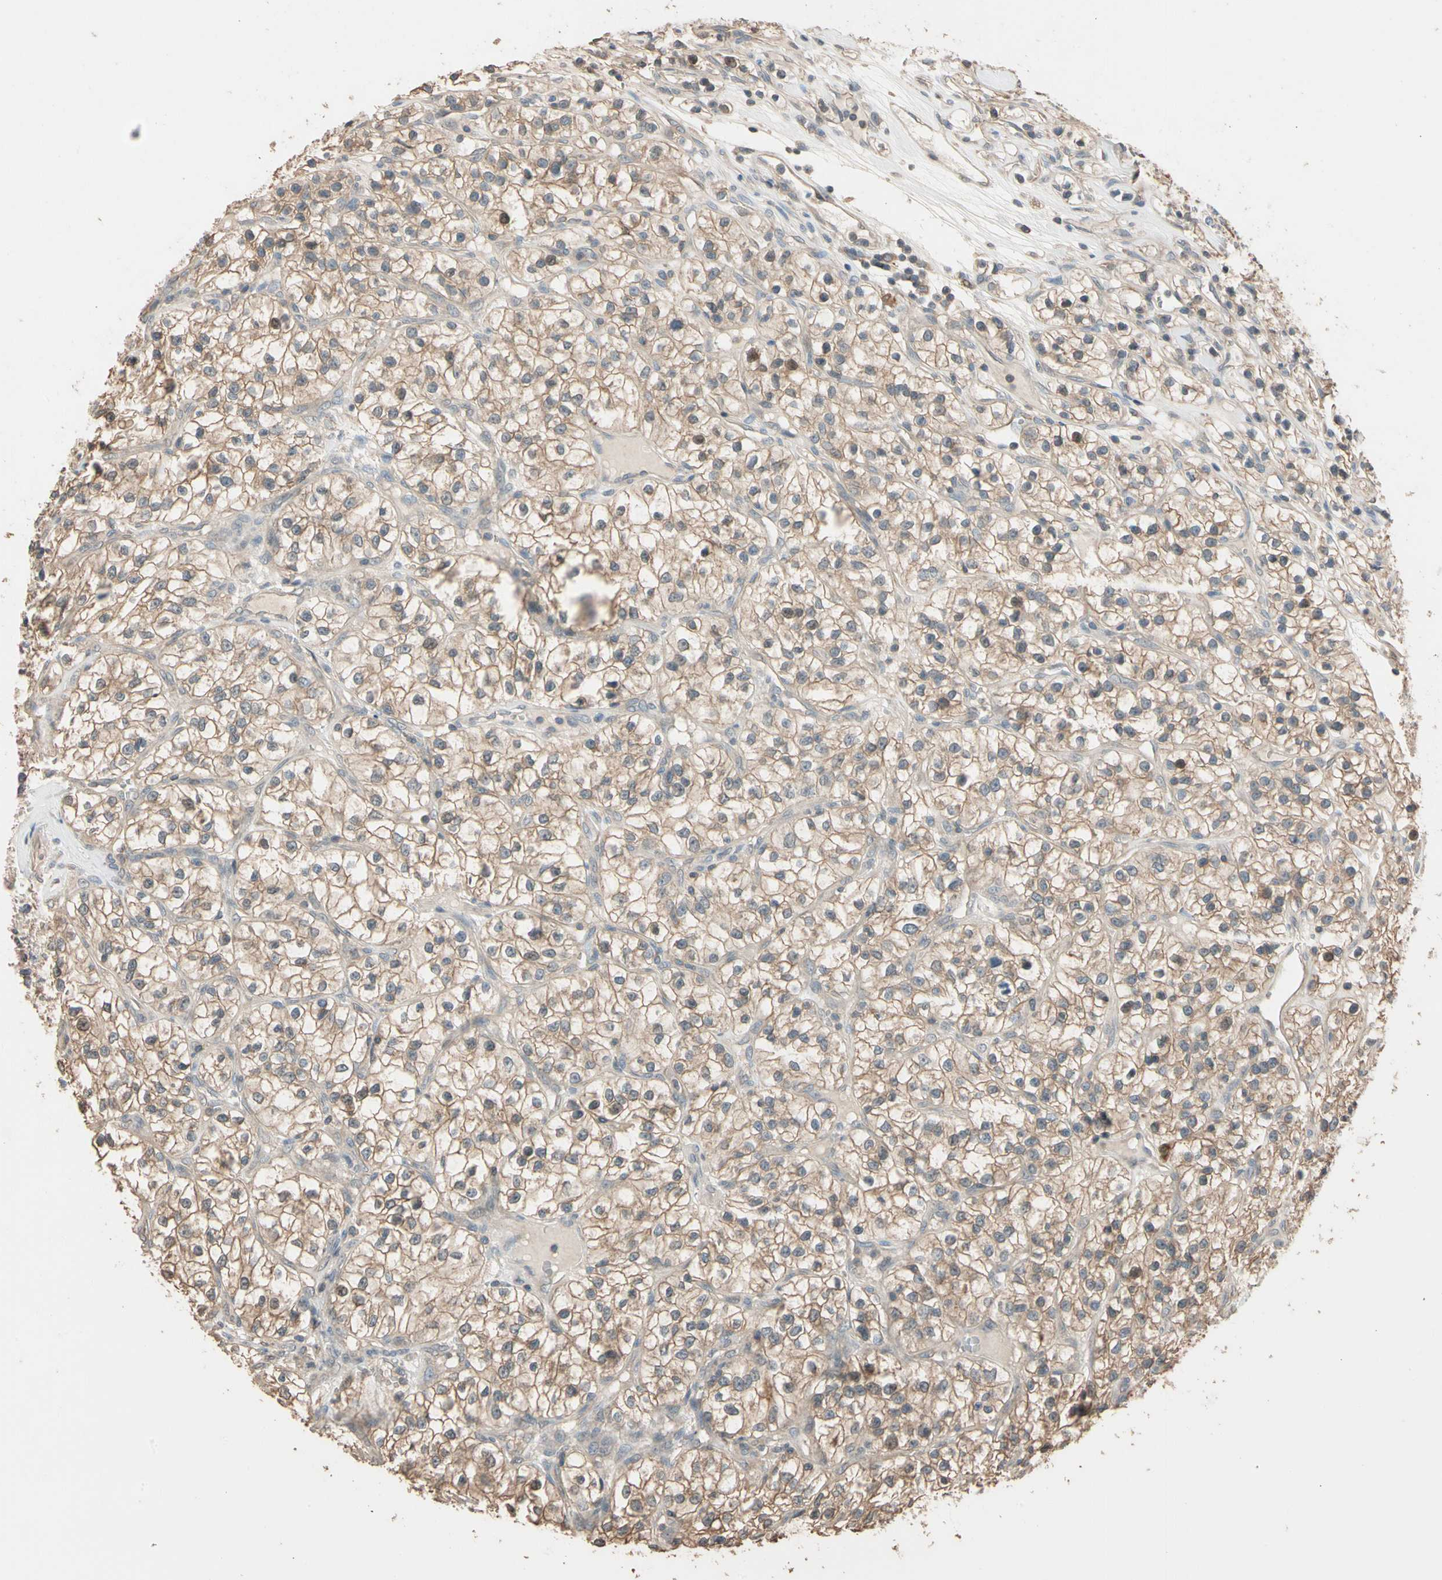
{"staining": {"intensity": "weak", "quantity": ">75%", "location": "cytoplasmic/membranous"}, "tissue": "renal cancer", "cell_type": "Tumor cells", "image_type": "cancer", "snomed": [{"axis": "morphology", "description": "Adenocarcinoma, NOS"}, {"axis": "topography", "description": "Kidney"}], "caption": "Immunohistochemical staining of human renal cancer displays weak cytoplasmic/membranous protein positivity in approximately >75% of tumor cells.", "gene": "MAP3K7", "patient": {"sex": "female", "age": 57}}